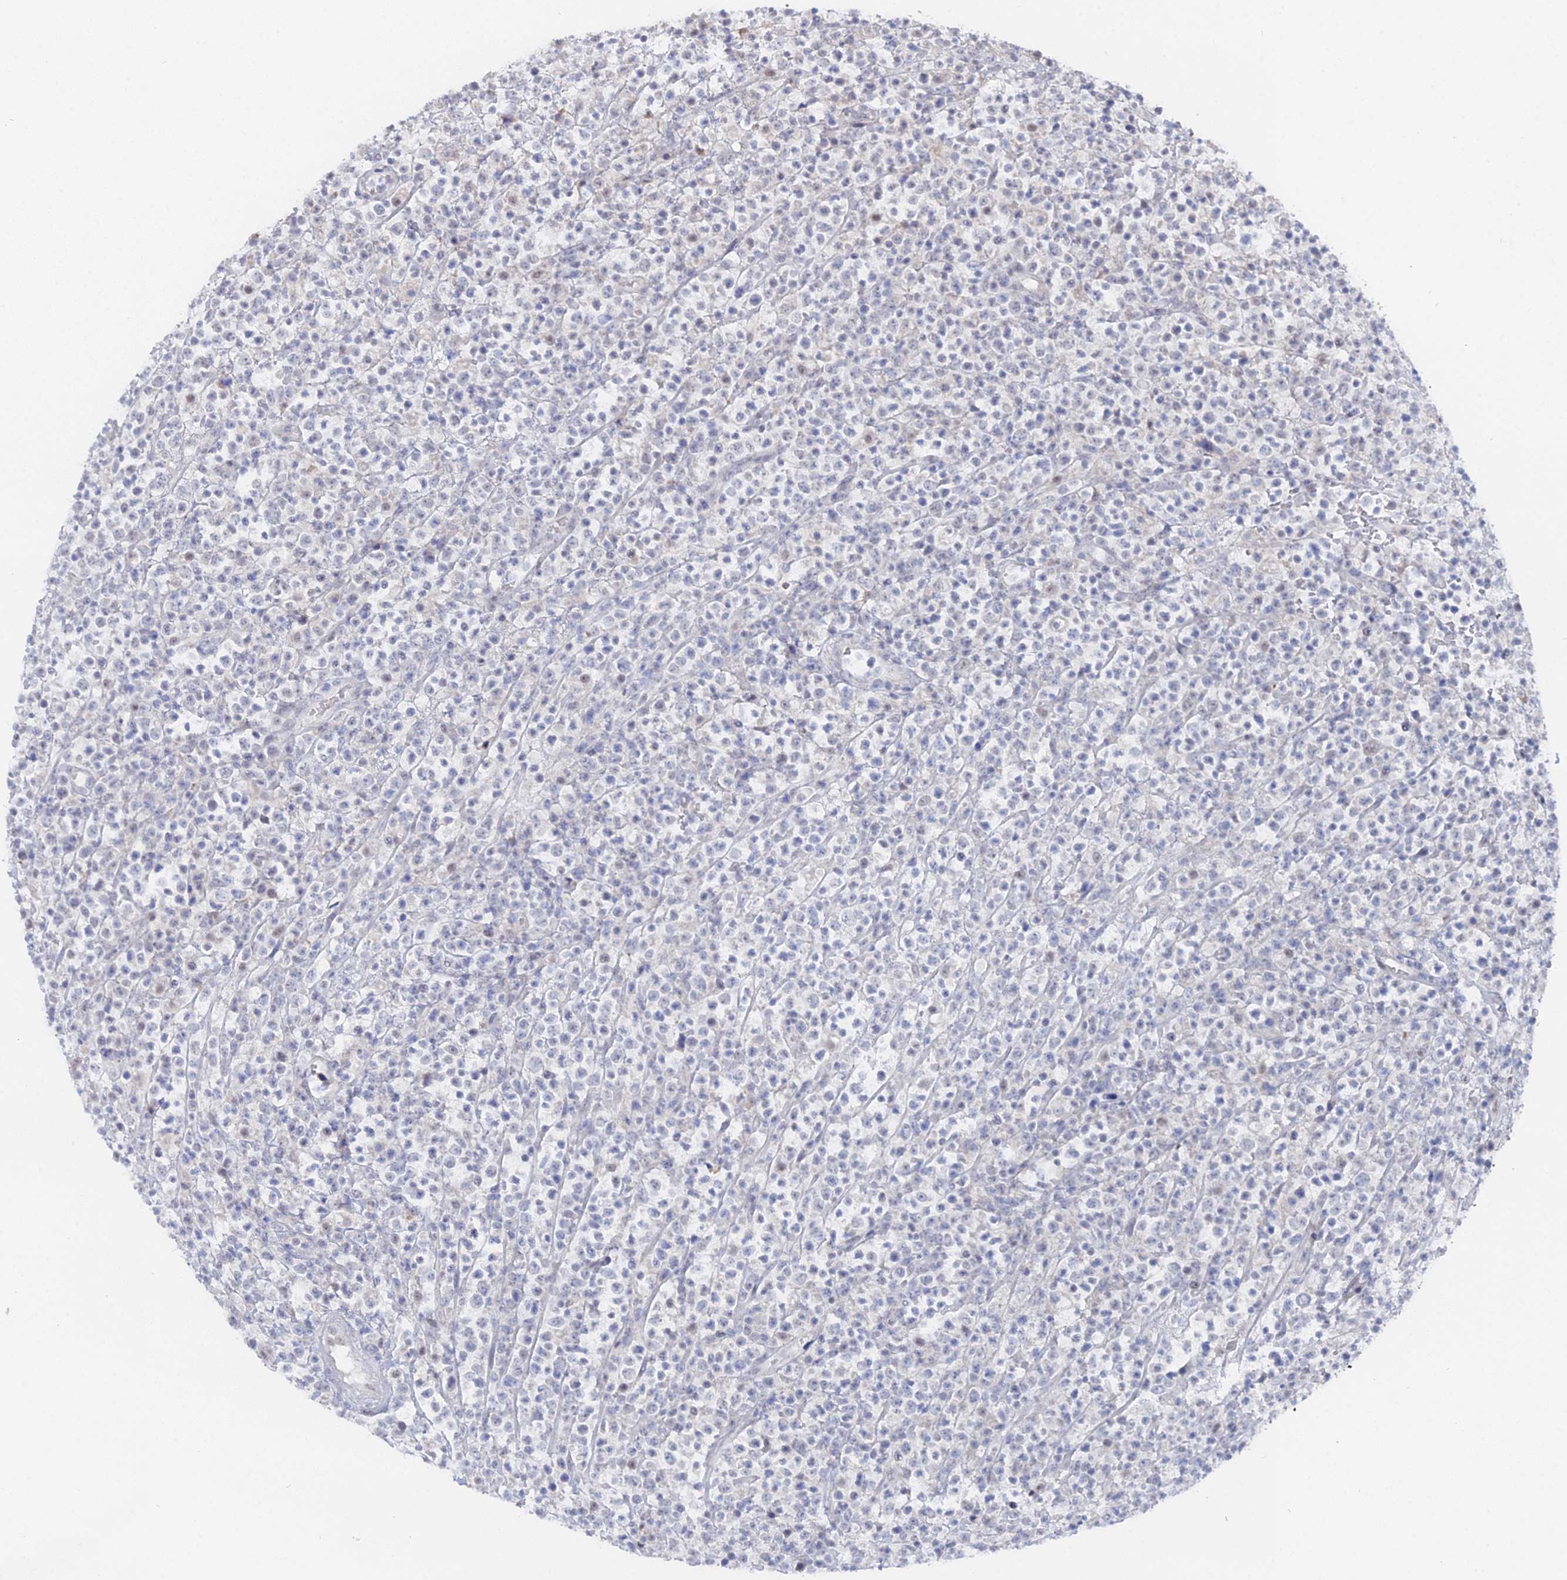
{"staining": {"intensity": "negative", "quantity": "none", "location": "none"}, "tissue": "lymphoma", "cell_type": "Tumor cells", "image_type": "cancer", "snomed": [{"axis": "morphology", "description": "Malignant lymphoma, non-Hodgkin's type, High grade"}, {"axis": "topography", "description": "Colon"}], "caption": "Immunohistochemistry image of neoplastic tissue: malignant lymphoma, non-Hodgkin's type (high-grade) stained with DAB demonstrates no significant protein positivity in tumor cells.", "gene": "THAP4", "patient": {"sex": "female", "age": 53}}